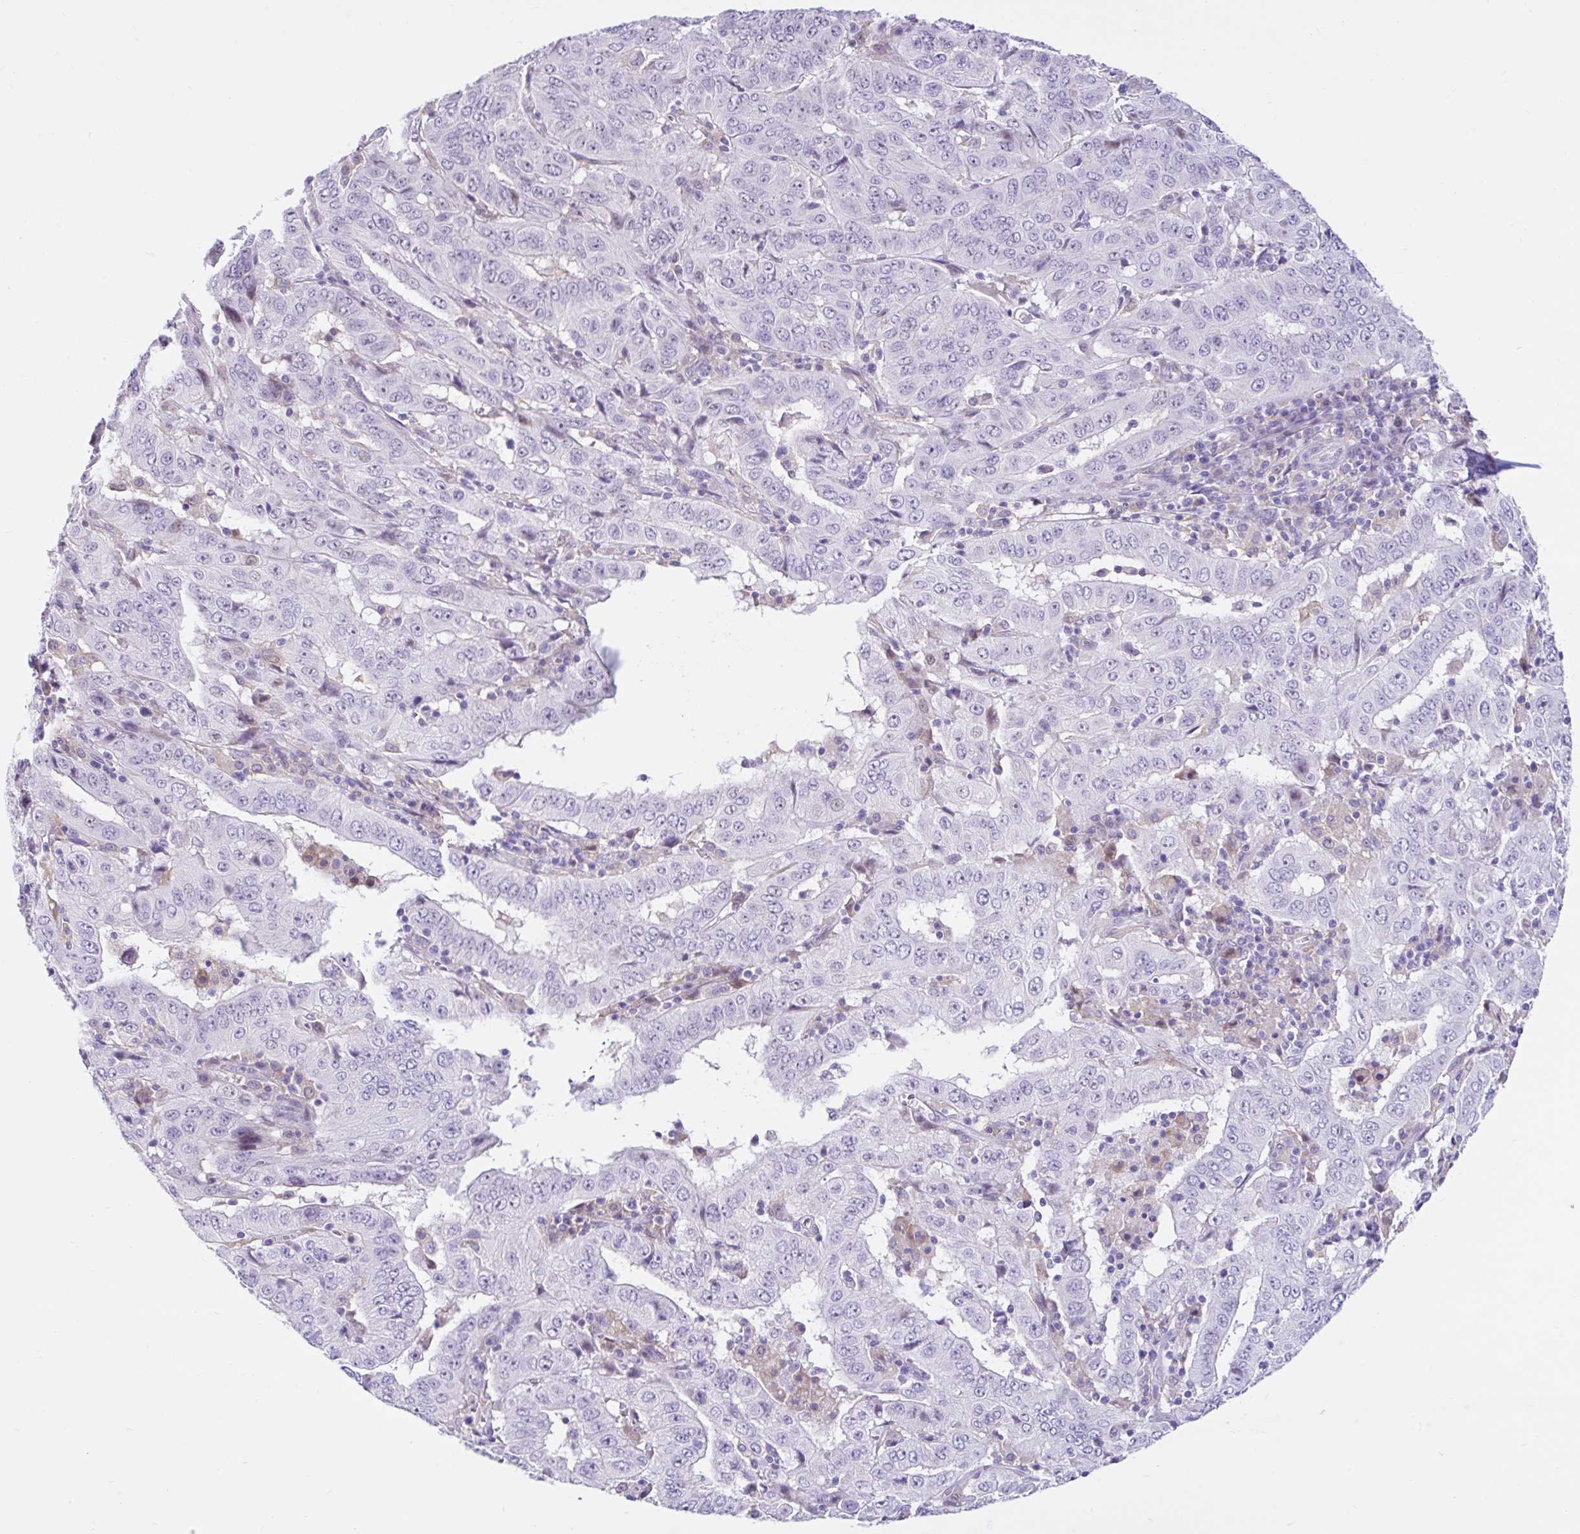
{"staining": {"intensity": "negative", "quantity": "none", "location": "none"}, "tissue": "pancreatic cancer", "cell_type": "Tumor cells", "image_type": "cancer", "snomed": [{"axis": "morphology", "description": "Adenocarcinoma, NOS"}, {"axis": "topography", "description": "Pancreas"}], "caption": "Tumor cells are negative for brown protein staining in pancreatic adenocarcinoma.", "gene": "NHLH2", "patient": {"sex": "male", "age": 63}}